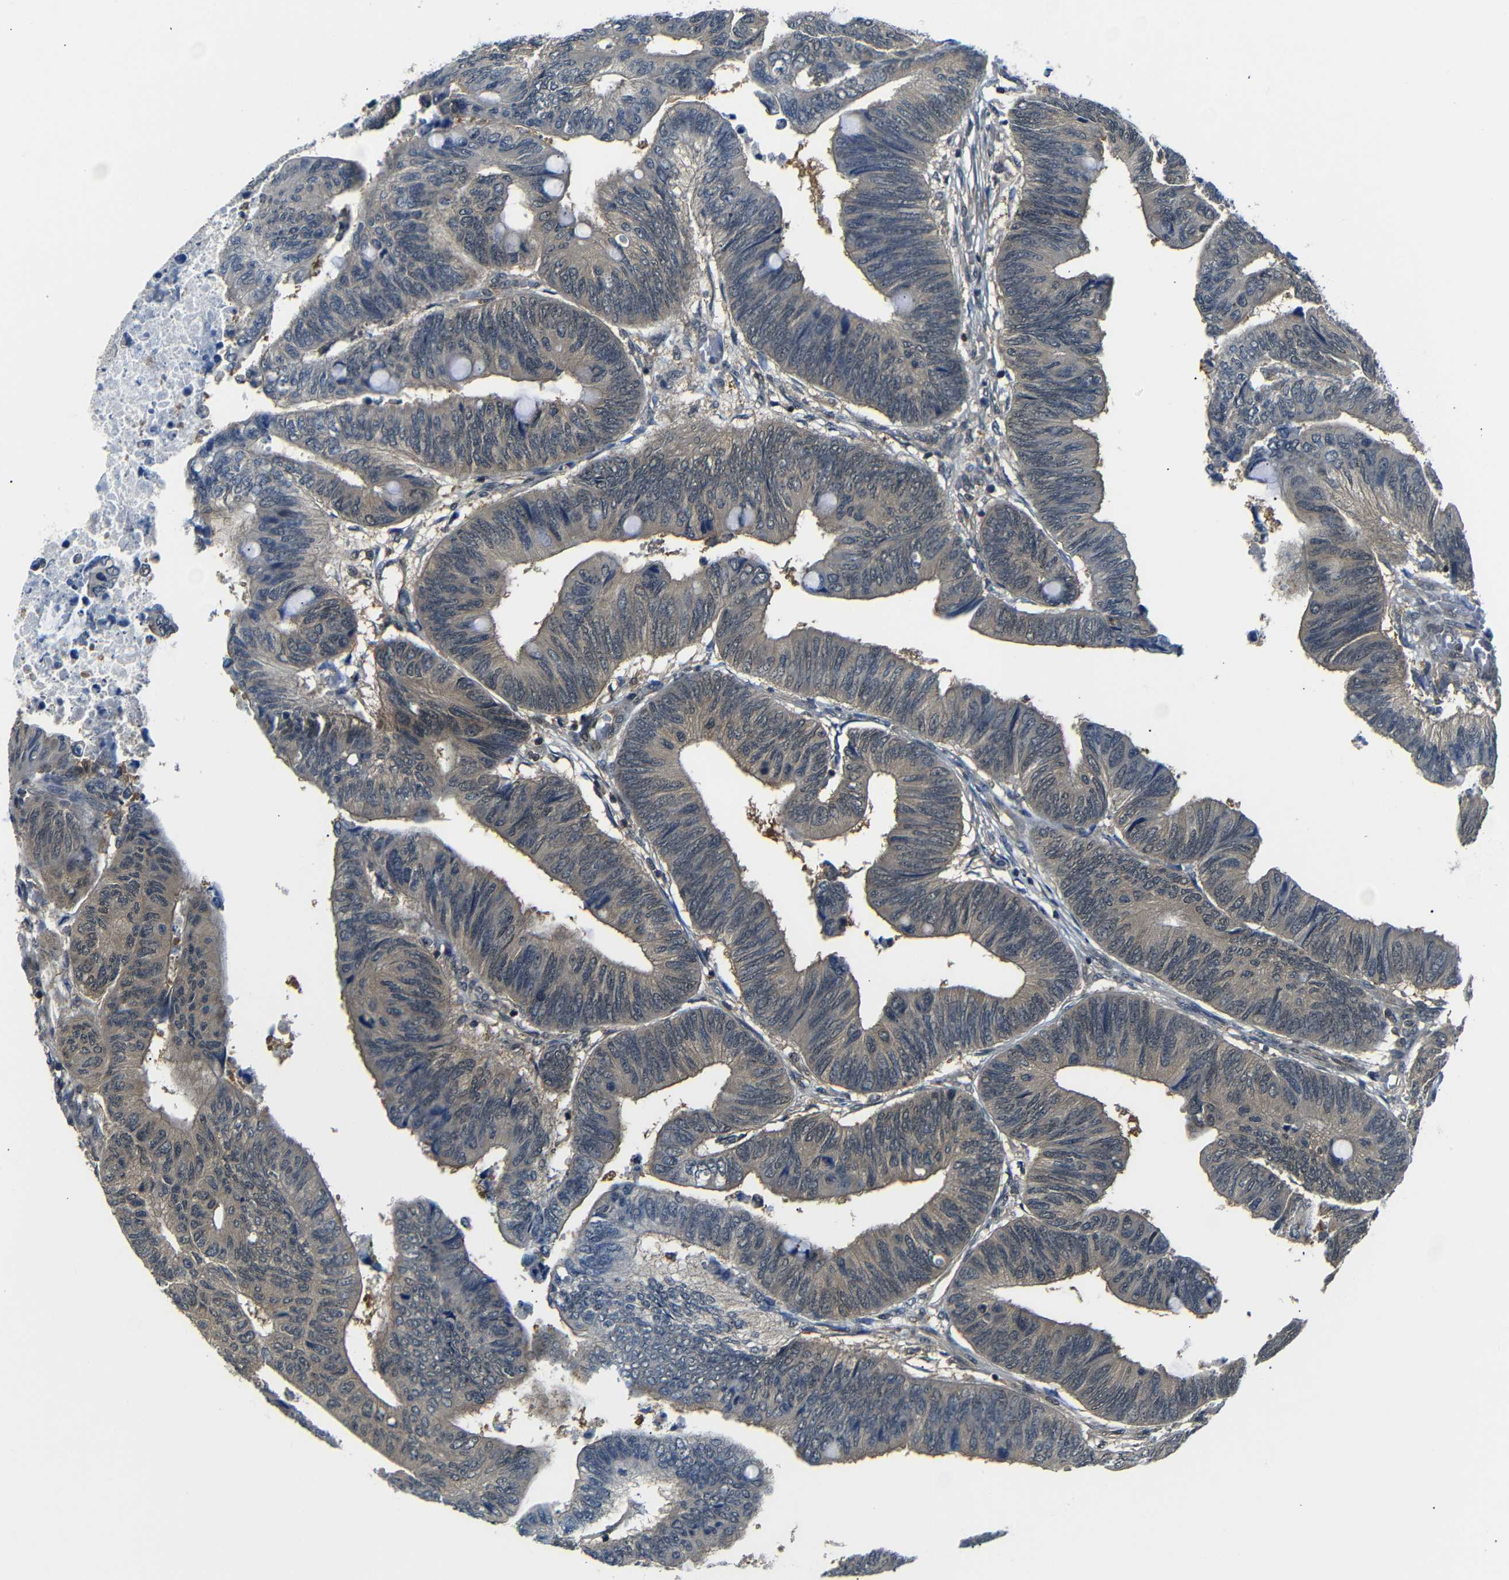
{"staining": {"intensity": "weak", "quantity": "25%-75%", "location": "cytoplasmic/membranous,nuclear"}, "tissue": "colorectal cancer", "cell_type": "Tumor cells", "image_type": "cancer", "snomed": [{"axis": "morphology", "description": "Normal tissue, NOS"}, {"axis": "morphology", "description": "Adenocarcinoma, NOS"}, {"axis": "topography", "description": "Rectum"}, {"axis": "topography", "description": "Peripheral nerve tissue"}], "caption": "A brown stain shows weak cytoplasmic/membranous and nuclear expression of a protein in colorectal adenocarcinoma tumor cells. Immunohistochemistry (ihc) stains the protein in brown and the nuclei are stained blue.", "gene": "UBXN1", "patient": {"sex": "male", "age": 92}}